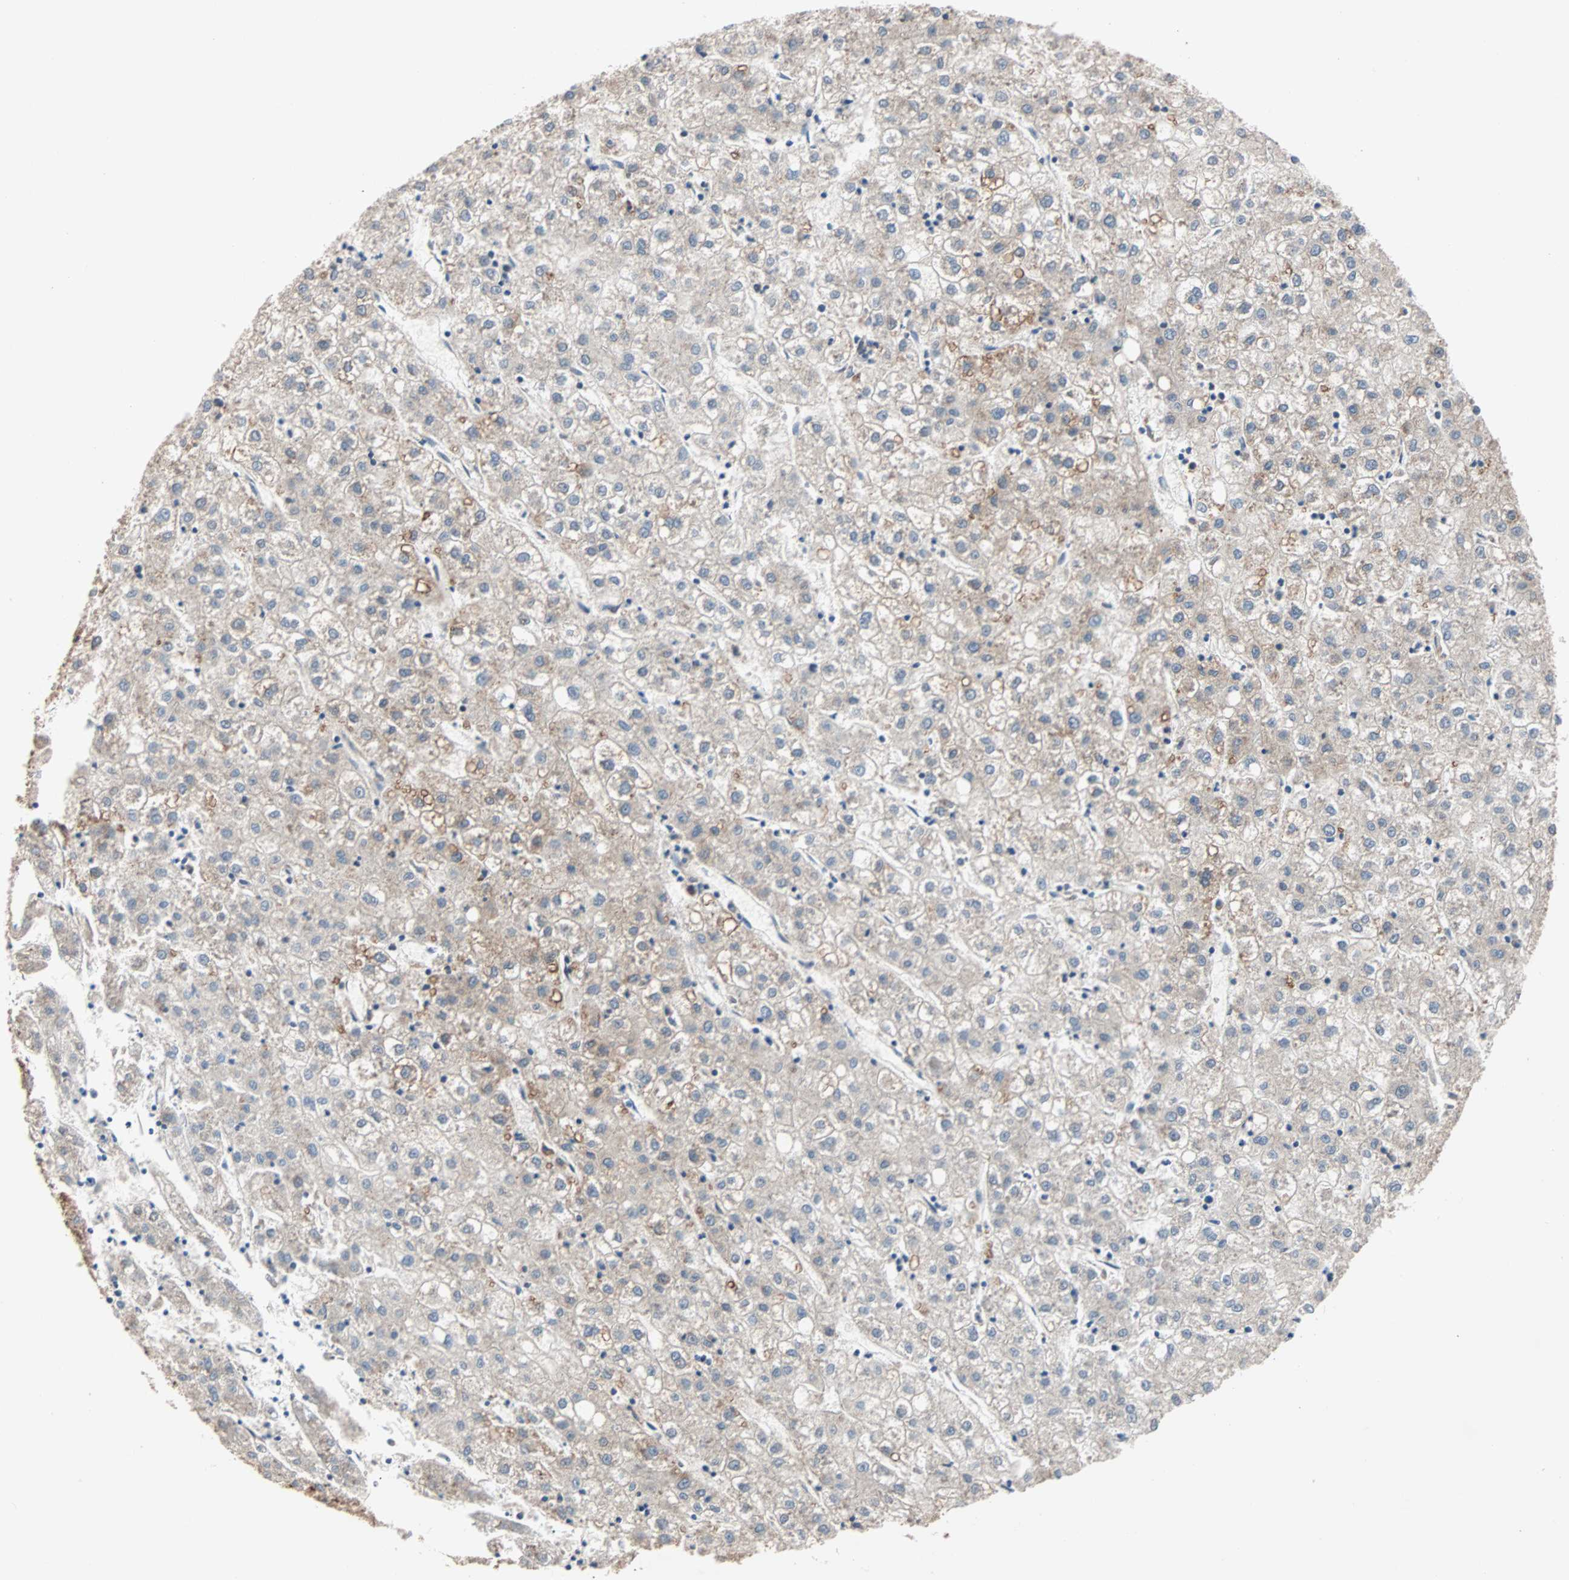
{"staining": {"intensity": "weak", "quantity": "25%-75%", "location": "cytoplasmic/membranous"}, "tissue": "liver cancer", "cell_type": "Tumor cells", "image_type": "cancer", "snomed": [{"axis": "morphology", "description": "Carcinoma, Hepatocellular, NOS"}, {"axis": "topography", "description": "Liver"}], "caption": "Protein analysis of liver cancer tissue demonstrates weak cytoplasmic/membranous positivity in about 25%-75% of tumor cells.", "gene": "AUP1", "patient": {"sex": "male", "age": 72}}